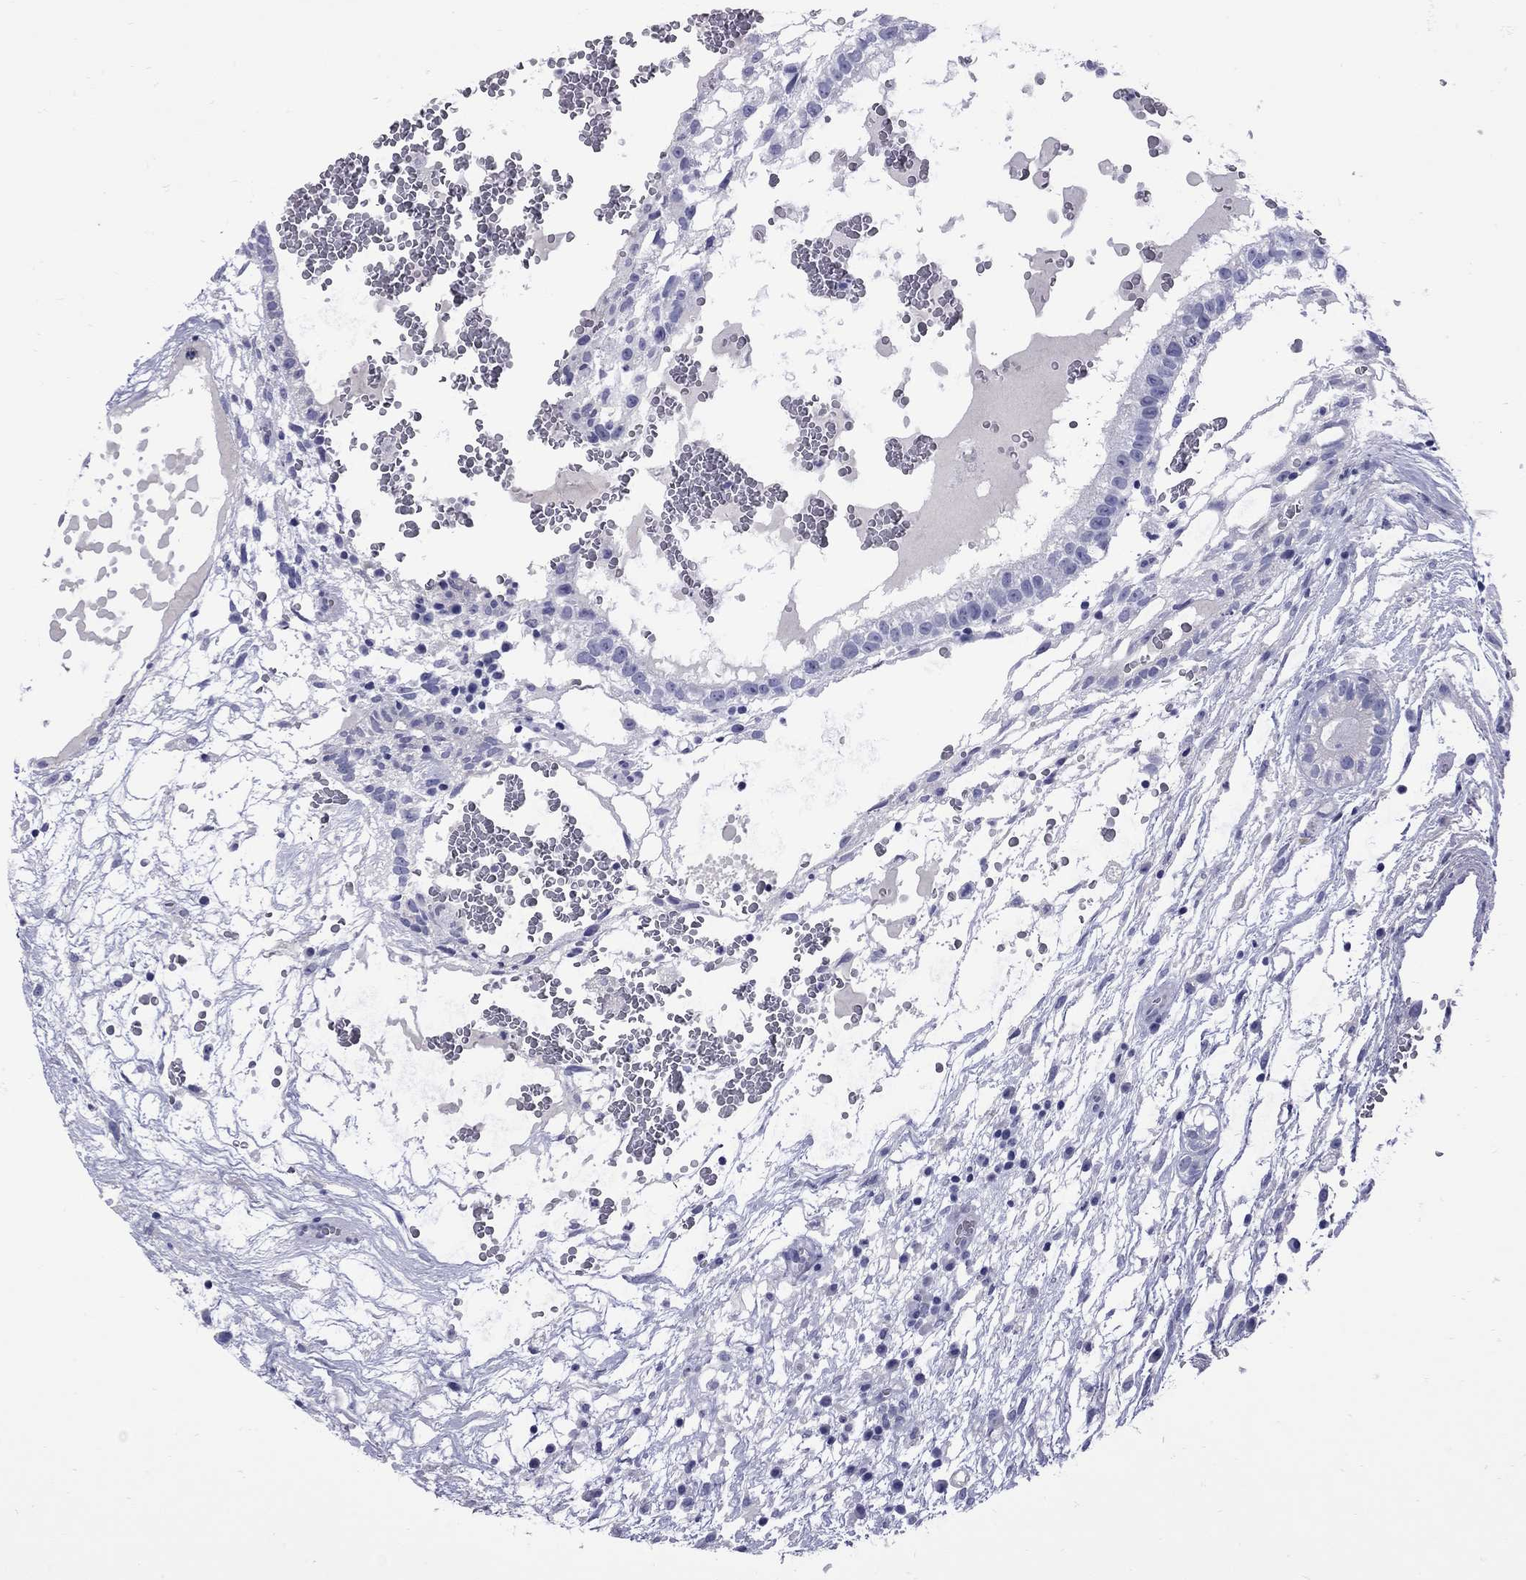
{"staining": {"intensity": "negative", "quantity": "none", "location": "none"}, "tissue": "testis cancer", "cell_type": "Tumor cells", "image_type": "cancer", "snomed": [{"axis": "morphology", "description": "Normal tissue, NOS"}, {"axis": "morphology", "description": "Carcinoma, Embryonal, NOS"}, {"axis": "topography", "description": "Testis"}], "caption": "The photomicrograph displays no significant staining in tumor cells of testis embryonal carcinoma.", "gene": "EPPIN", "patient": {"sex": "male", "age": 32}}